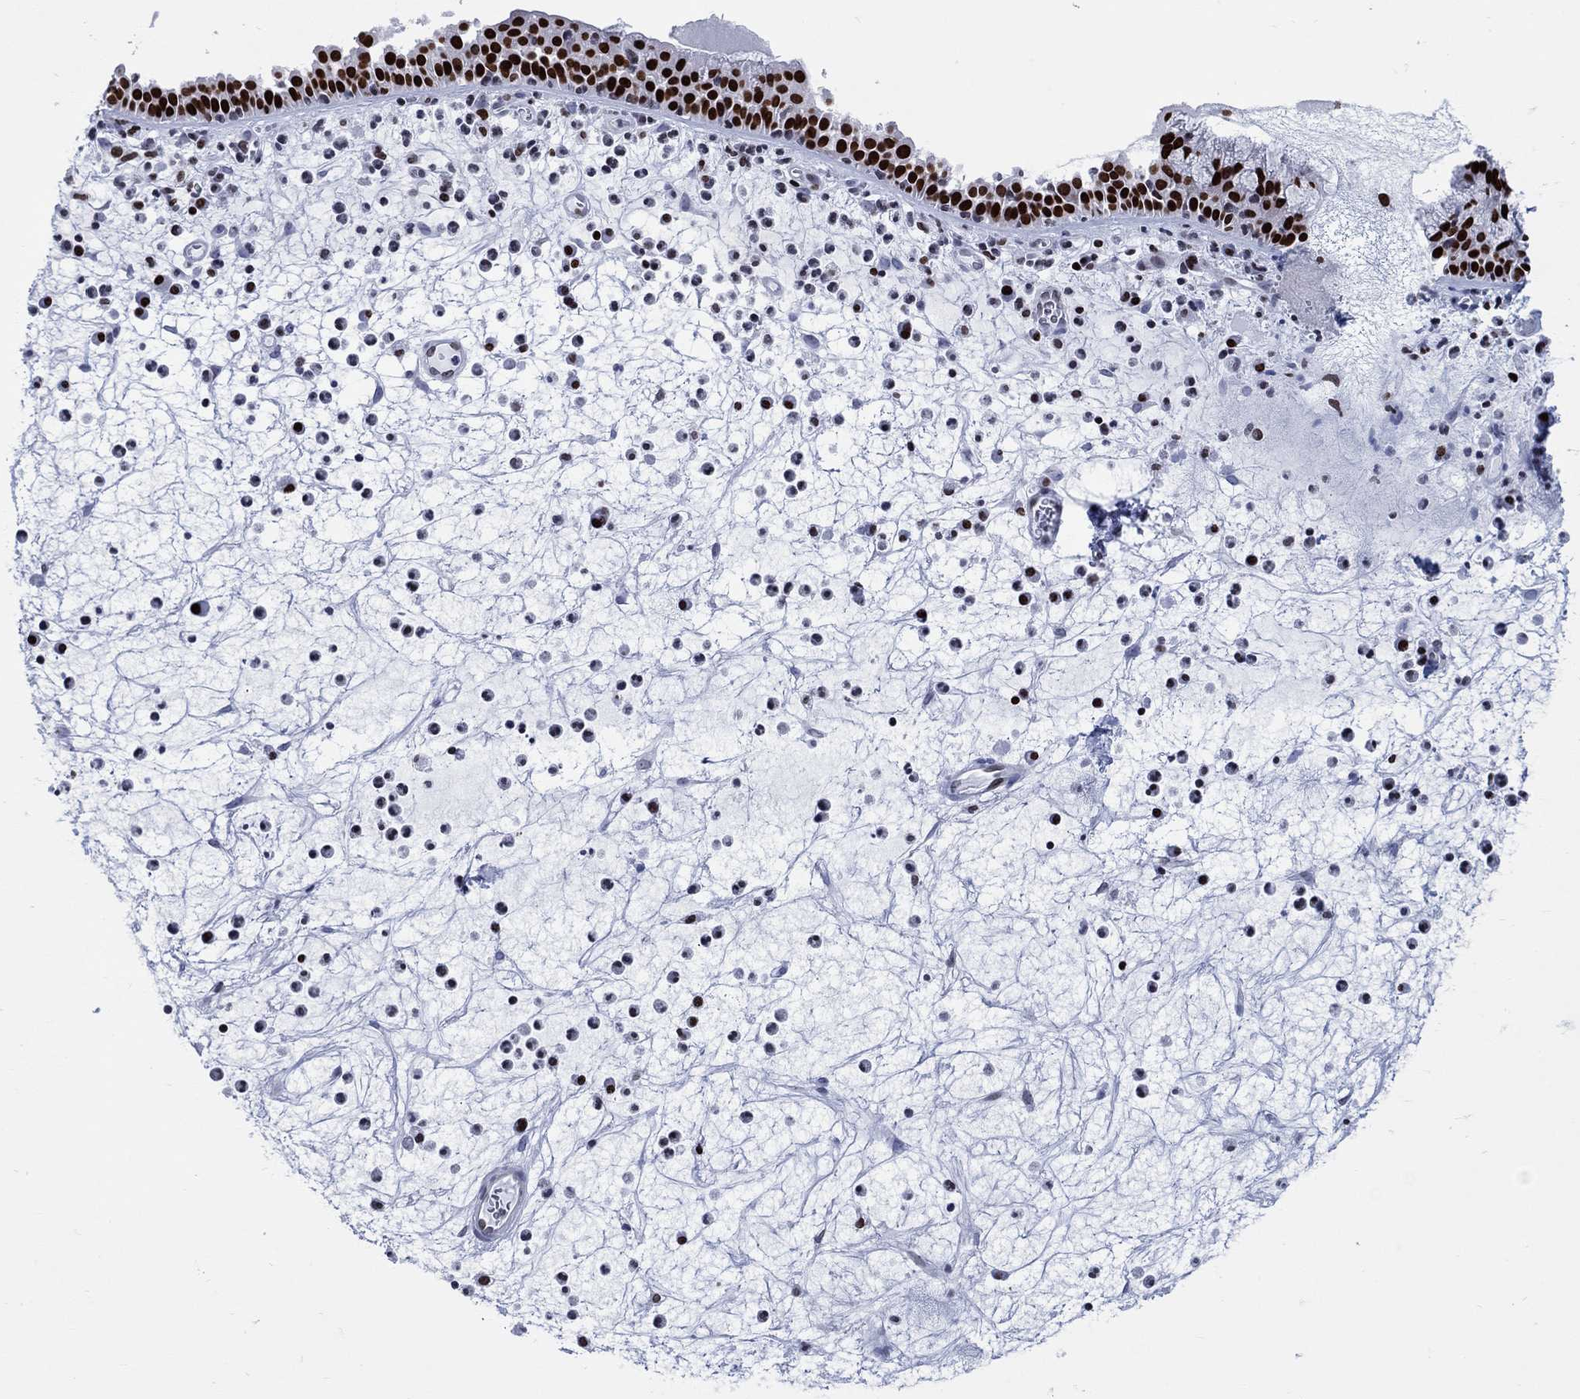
{"staining": {"intensity": "strong", "quantity": ">75%", "location": "nuclear"}, "tissue": "nasopharynx", "cell_type": "Respiratory epithelial cells", "image_type": "normal", "snomed": [{"axis": "morphology", "description": "Normal tissue, NOS"}, {"axis": "topography", "description": "Nasopharynx"}], "caption": "Immunohistochemistry (DAB (3,3'-diaminobenzidine)) staining of normal human nasopharynx shows strong nuclear protein expression in approximately >75% of respiratory epithelial cells.", "gene": "HMGA1", "patient": {"sex": "female", "age": 73}}